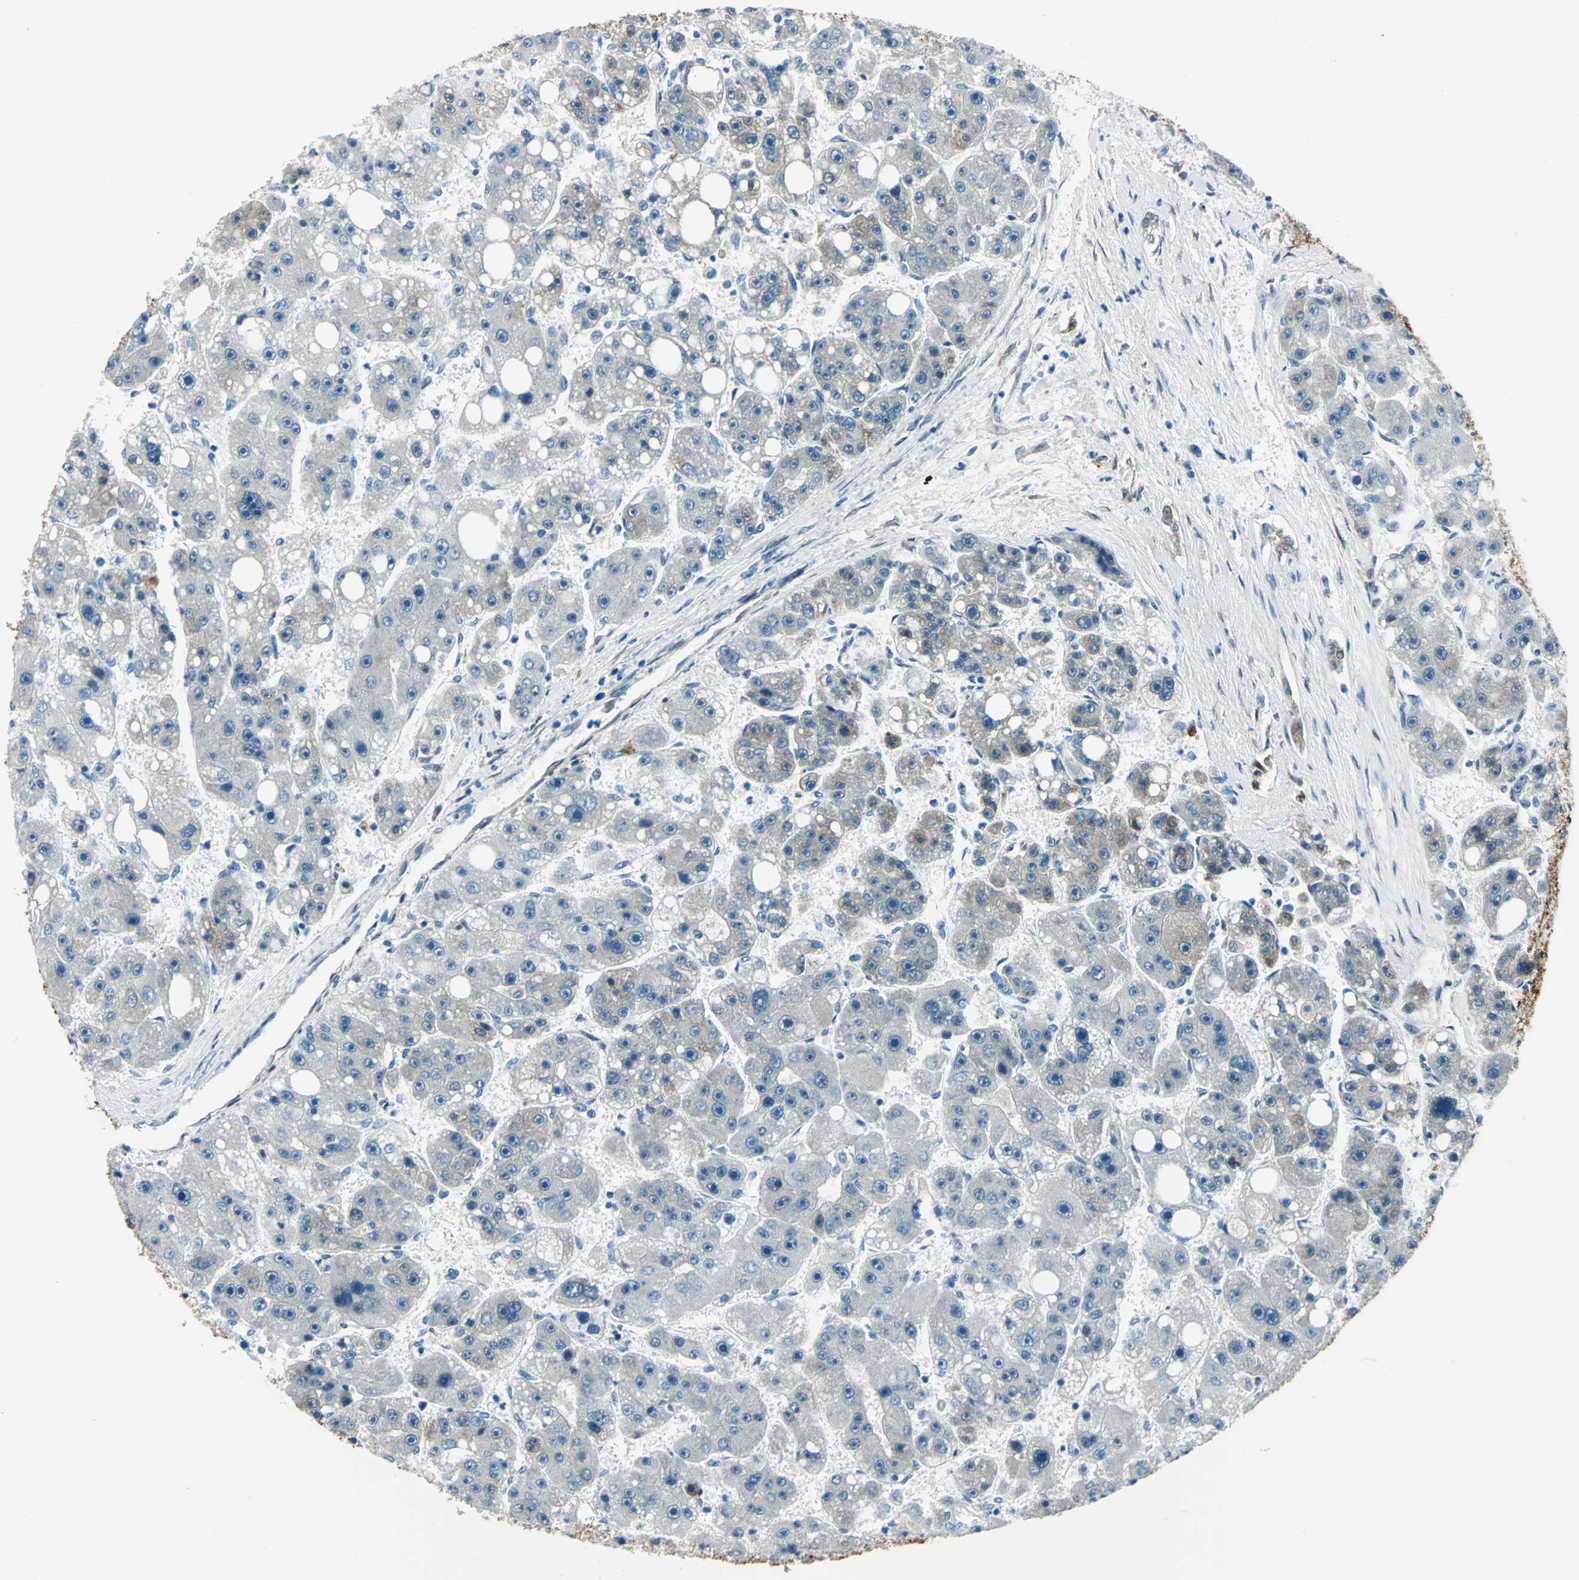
{"staining": {"intensity": "weak", "quantity": "<25%", "location": "cytoplasmic/membranous"}, "tissue": "liver cancer", "cell_type": "Tumor cells", "image_type": "cancer", "snomed": [{"axis": "morphology", "description": "Carcinoma, Hepatocellular, NOS"}, {"axis": "topography", "description": "Liver"}], "caption": "A high-resolution histopathology image shows immunohistochemistry staining of liver cancer (hepatocellular carcinoma), which demonstrates no significant expression in tumor cells.", "gene": "HSPB1", "patient": {"sex": "female", "age": 61}}